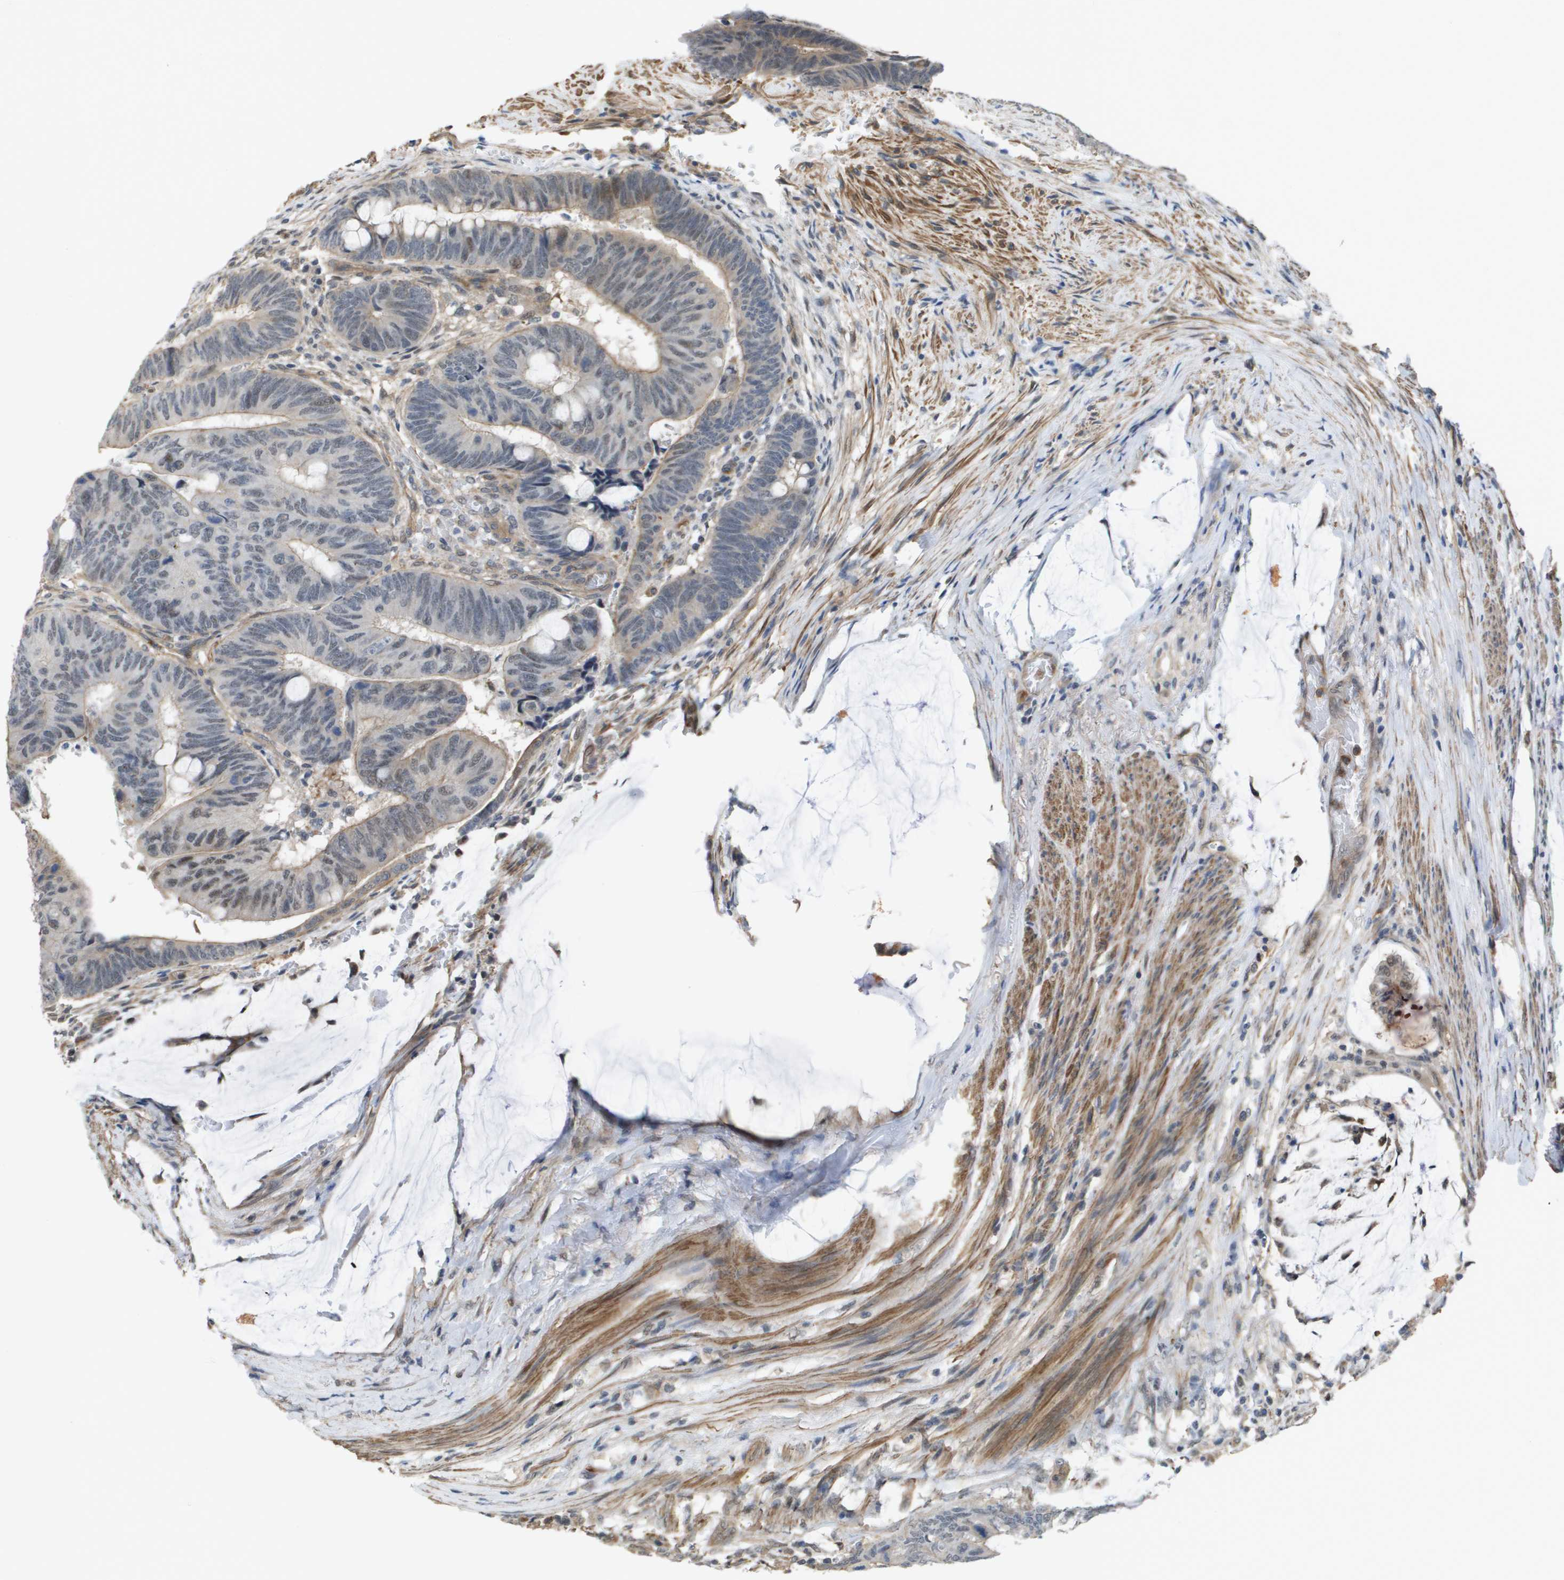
{"staining": {"intensity": "weak", "quantity": "25%-75%", "location": "nuclear"}, "tissue": "colorectal cancer", "cell_type": "Tumor cells", "image_type": "cancer", "snomed": [{"axis": "morphology", "description": "Normal tissue, NOS"}, {"axis": "morphology", "description": "Adenocarcinoma, NOS"}, {"axis": "topography", "description": "Rectum"}], "caption": "A micrograph of human adenocarcinoma (colorectal) stained for a protein shows weak nuclear brown staining in tumor cells. (DAB IHC with brightfield microscopy, high magnification).", "gene": "RNF112", "patient": {"sex": "male", "age": 92}}